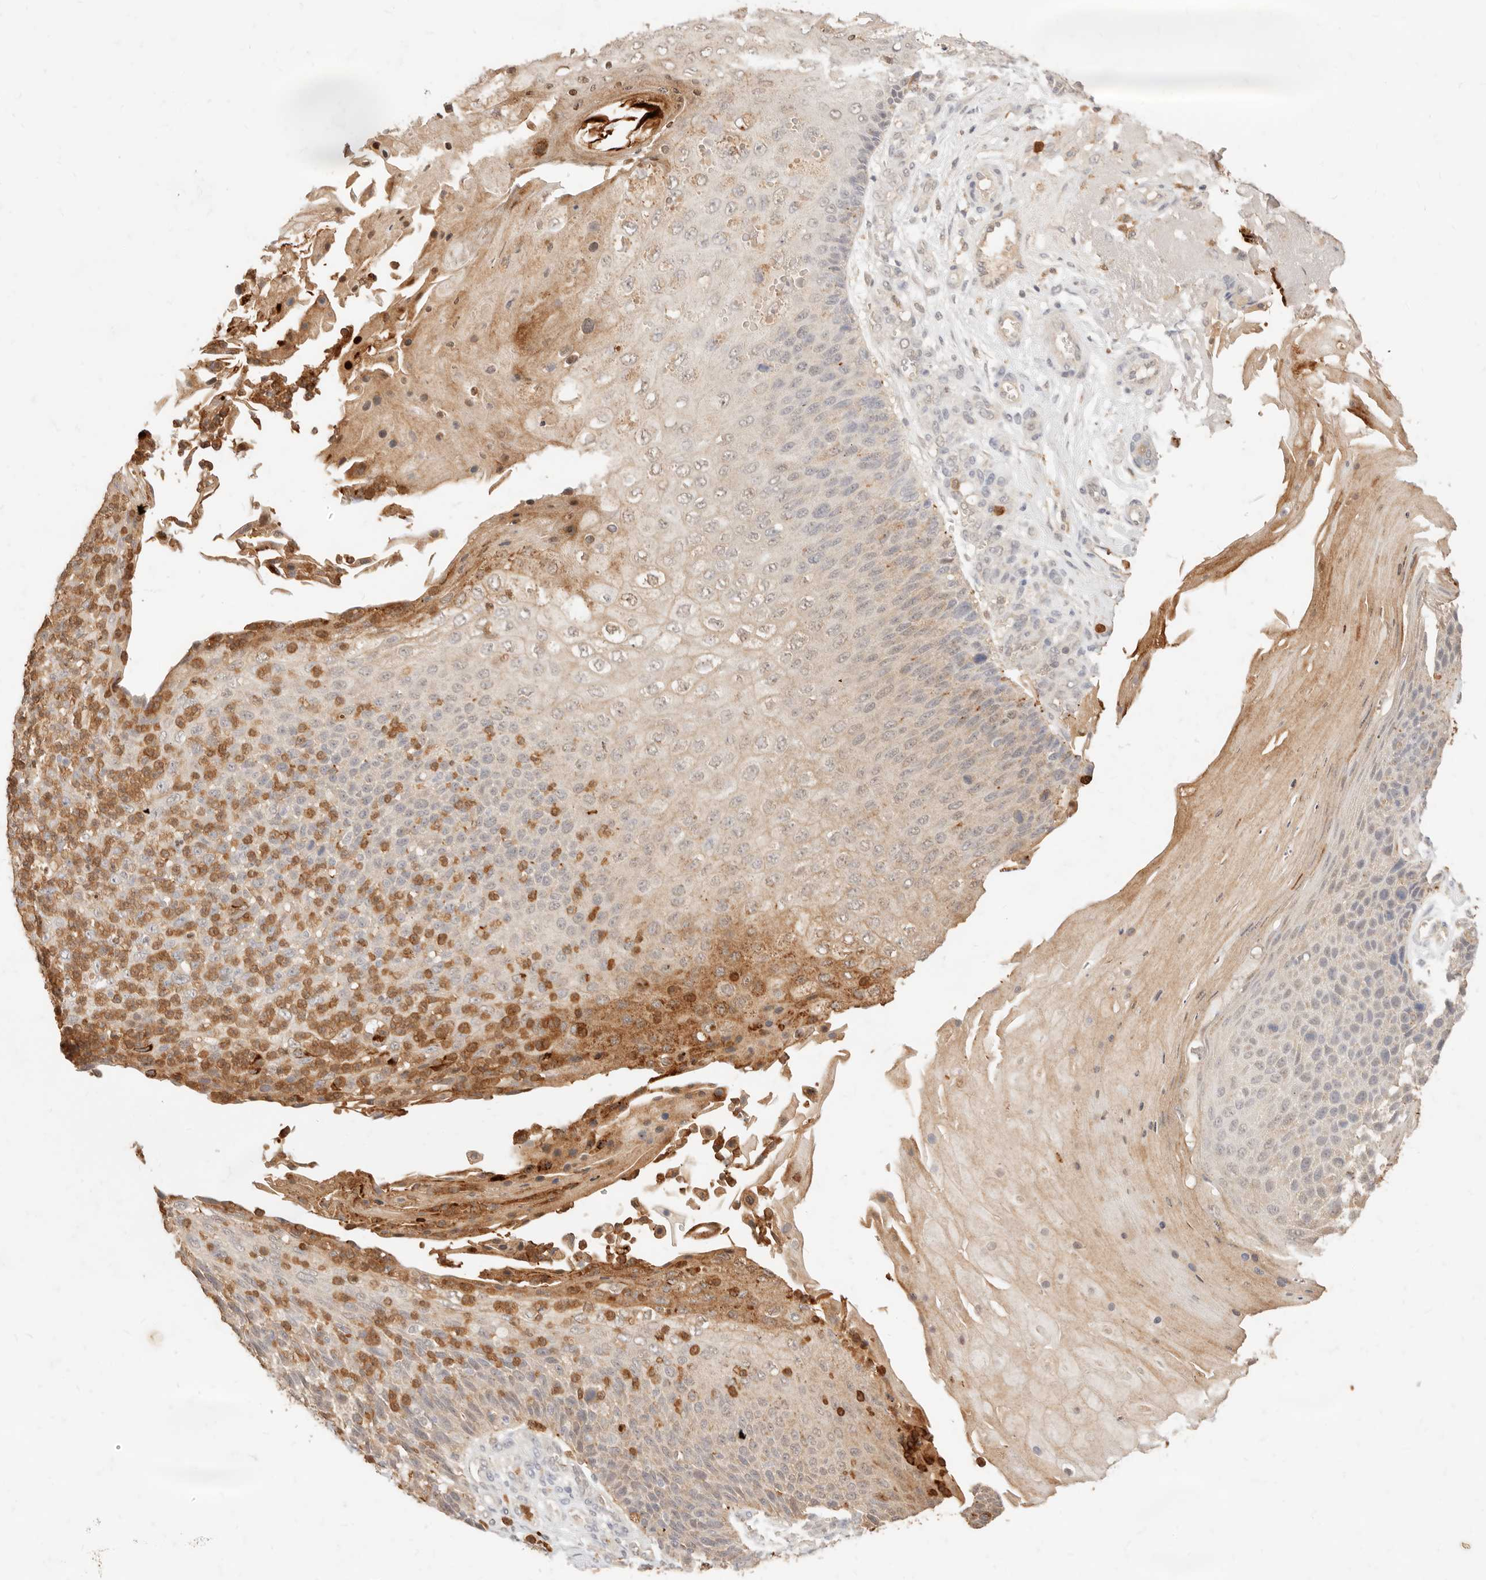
{"staining": {"intensity": "weak", "quantity": "25%-75%", "location": "cytoplasmic/membranous"}, "tissue": "skin cancer", "cell_type": "Tumor cells", "image_type": "cancer", "snomed": [{"axis": "morphology", "description": "Squamous cell carcinoma, NOS"}, {"axis": "topography", "description": "Skin"}], "caption": "Immunohistochemical staining of squamous cell carcinoma (skin) reveals weak cytoplasmic/membranous protein staining in about 25%-75% of tumor cells.", "gene": "TMTC2", "patient": {"sex": "female", "age": 88}}